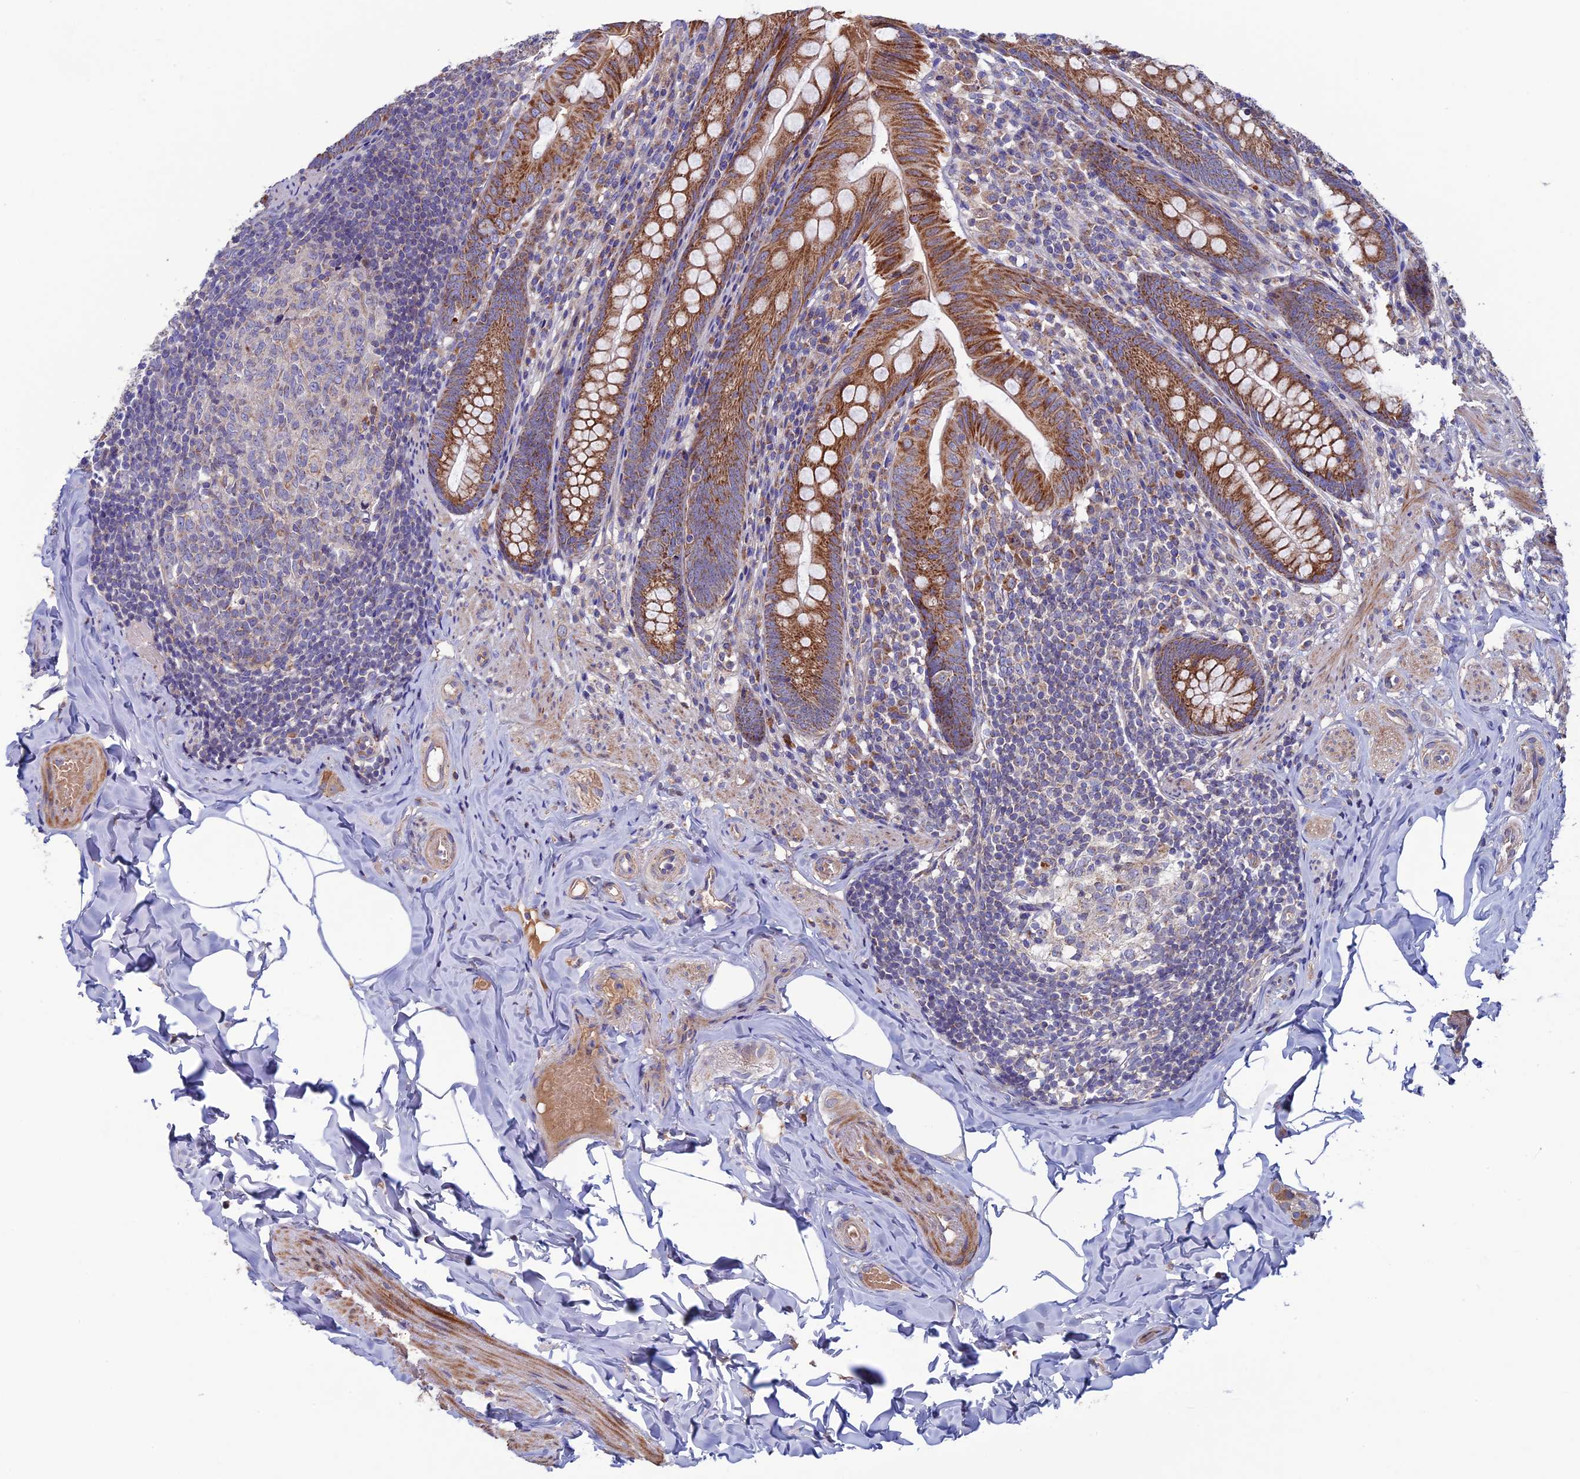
{"staining": {"intensity": "strong", "quantity": ">75%", "location": "cytoplasmic/membranous"}, "tissue": "appendix", "cell_type": "Glandular cells", "image_type": "normal", "snomed": [{"axis": "morphology", "description": "Normal tissue, NOS"}, {"axis": "topography", "description": "Appendix"}], "caption": "Immunohistochemical staining of normal human appendix exhibits high levels of strong cytoplasmic/membranous expression in approximately >75% of glandular cells. (DAB IHC, brown staining for protein, blue staining for nuclei).", "gene": "SLC15A5", "patient": {"sex": "male", "age": 55}}